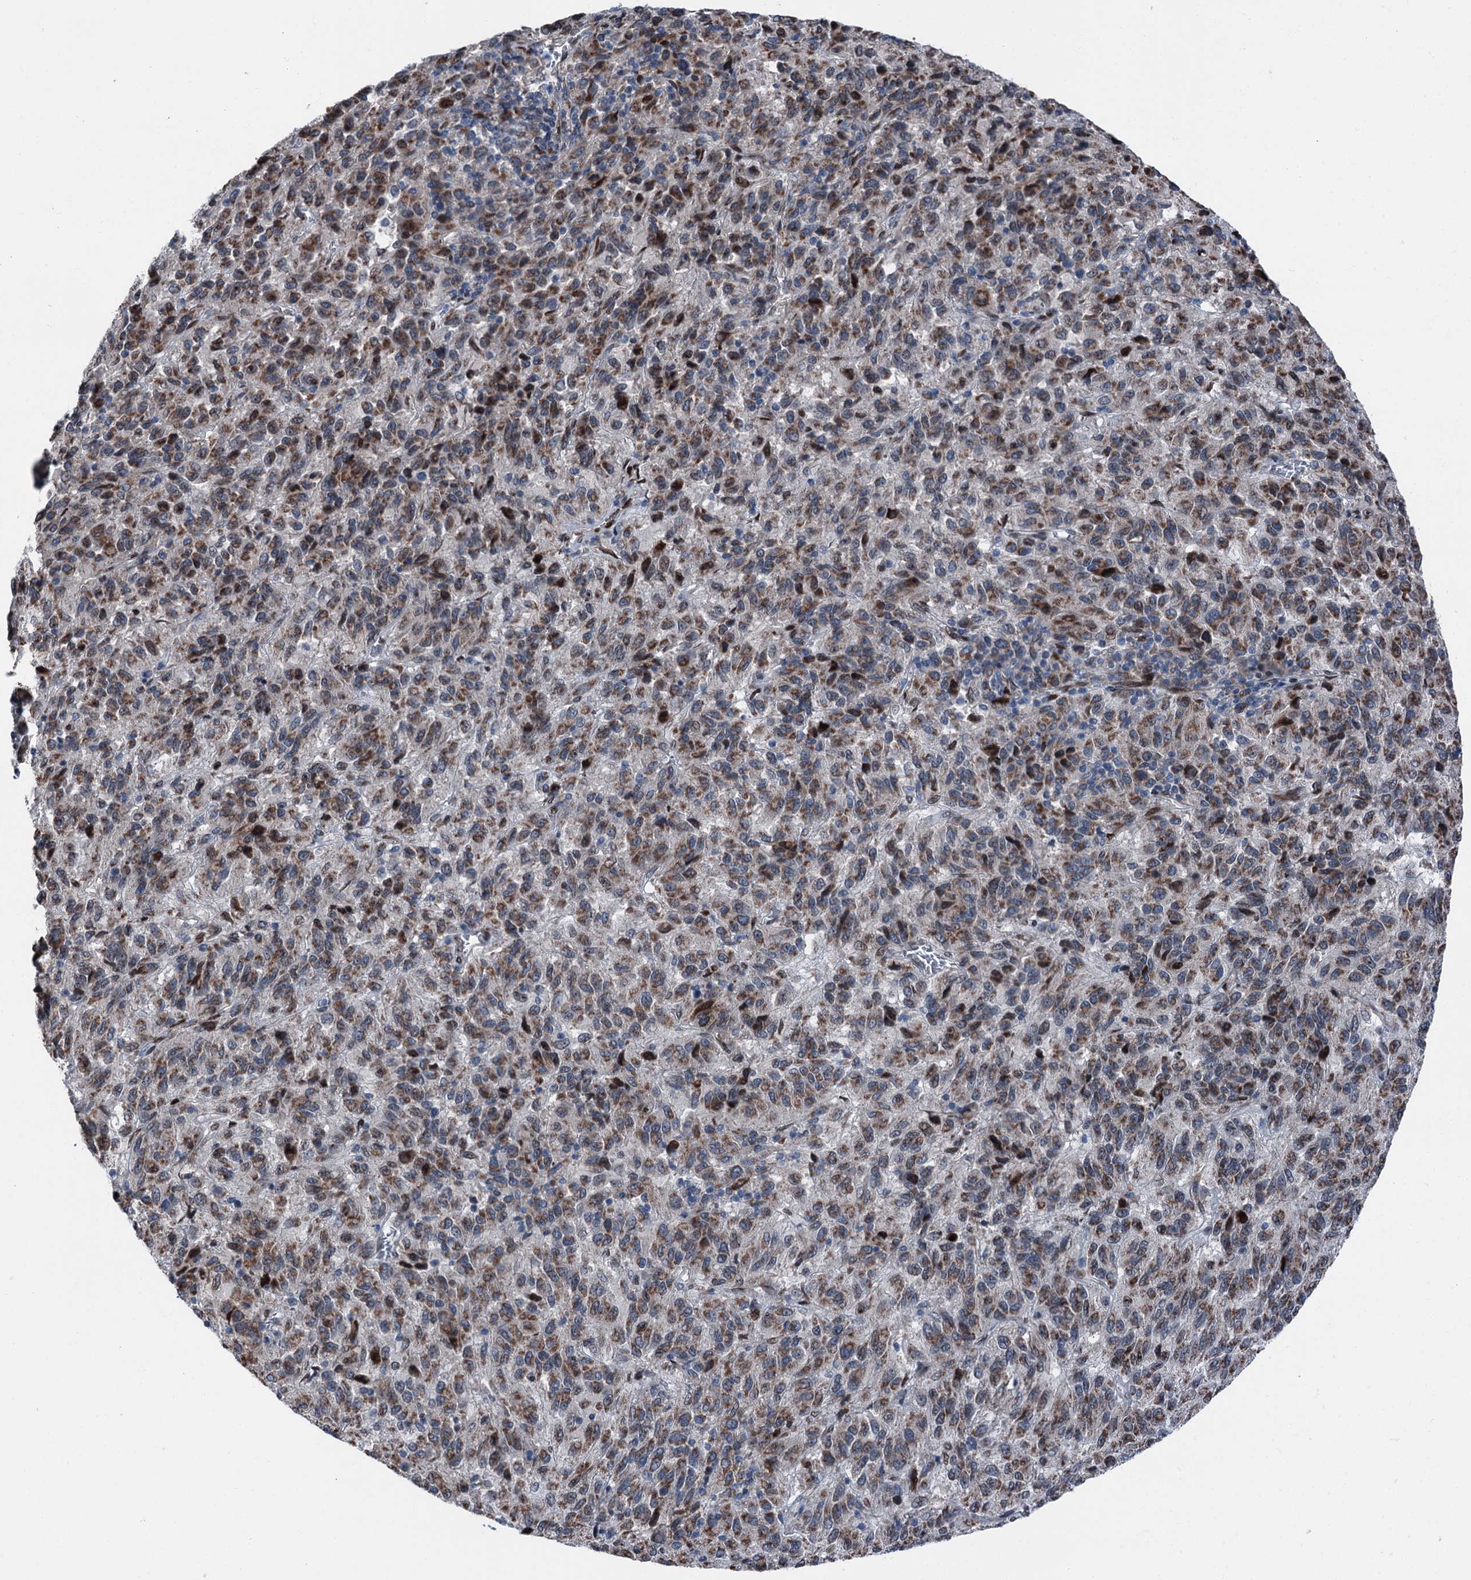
{"staining": {"intensity": "moderate", "quantity": ">75%", "location": "cytoplasmic/membranous"}, "tissue": "melanoma", "cell_type": "Tumor cells", "image_type": "cancer", "snomed": [{"axis": "morphology", "description": "Malignant melanoma, Metastatic site"}, {"axis": "topography", "description": "Lung"}], "caption": "Malignant melanoma (metastatic site) stained for a protein reveals moderate cytoplasmic/membranous positivity in tumor cells.", "gene": "MRPL14", "patient": {"sex": "male", "age": 64}}